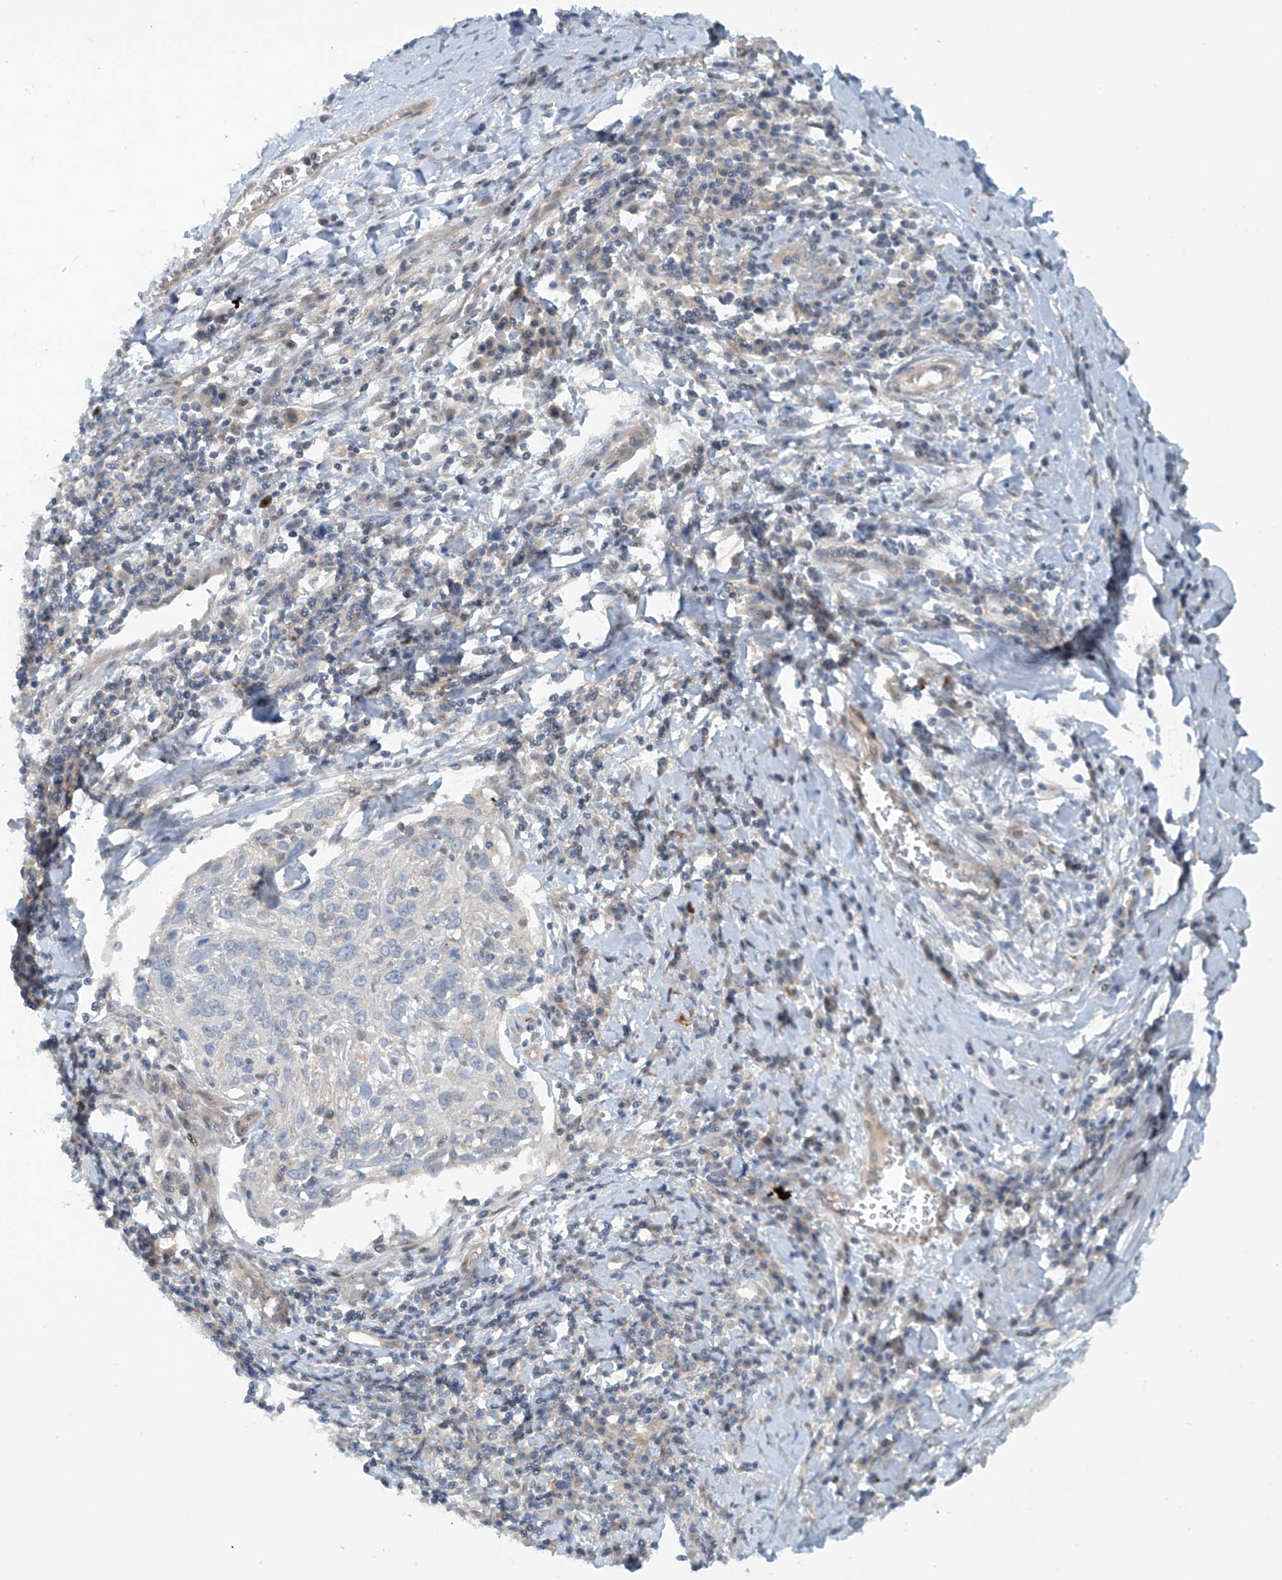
{"staining": {"intensity": "negative", "quantity": "none", "location": "none"}, "tissue": "cervical cancer", "cell_type": "Tumor cells", "image_type": "cancer", "snomed": [{"axis": "morphology", "description": "Squamous cell carcinoma, NOS"}, {"axis": "topography", "description": "Cervix"}], "caption": "Immunohistochemistry of human cervical cancer (squamous cell carcinoma) exhibits no positivity in tumor cells.", "gene": "FSD1L", "patient": {"sex": "female", "age": 51}}